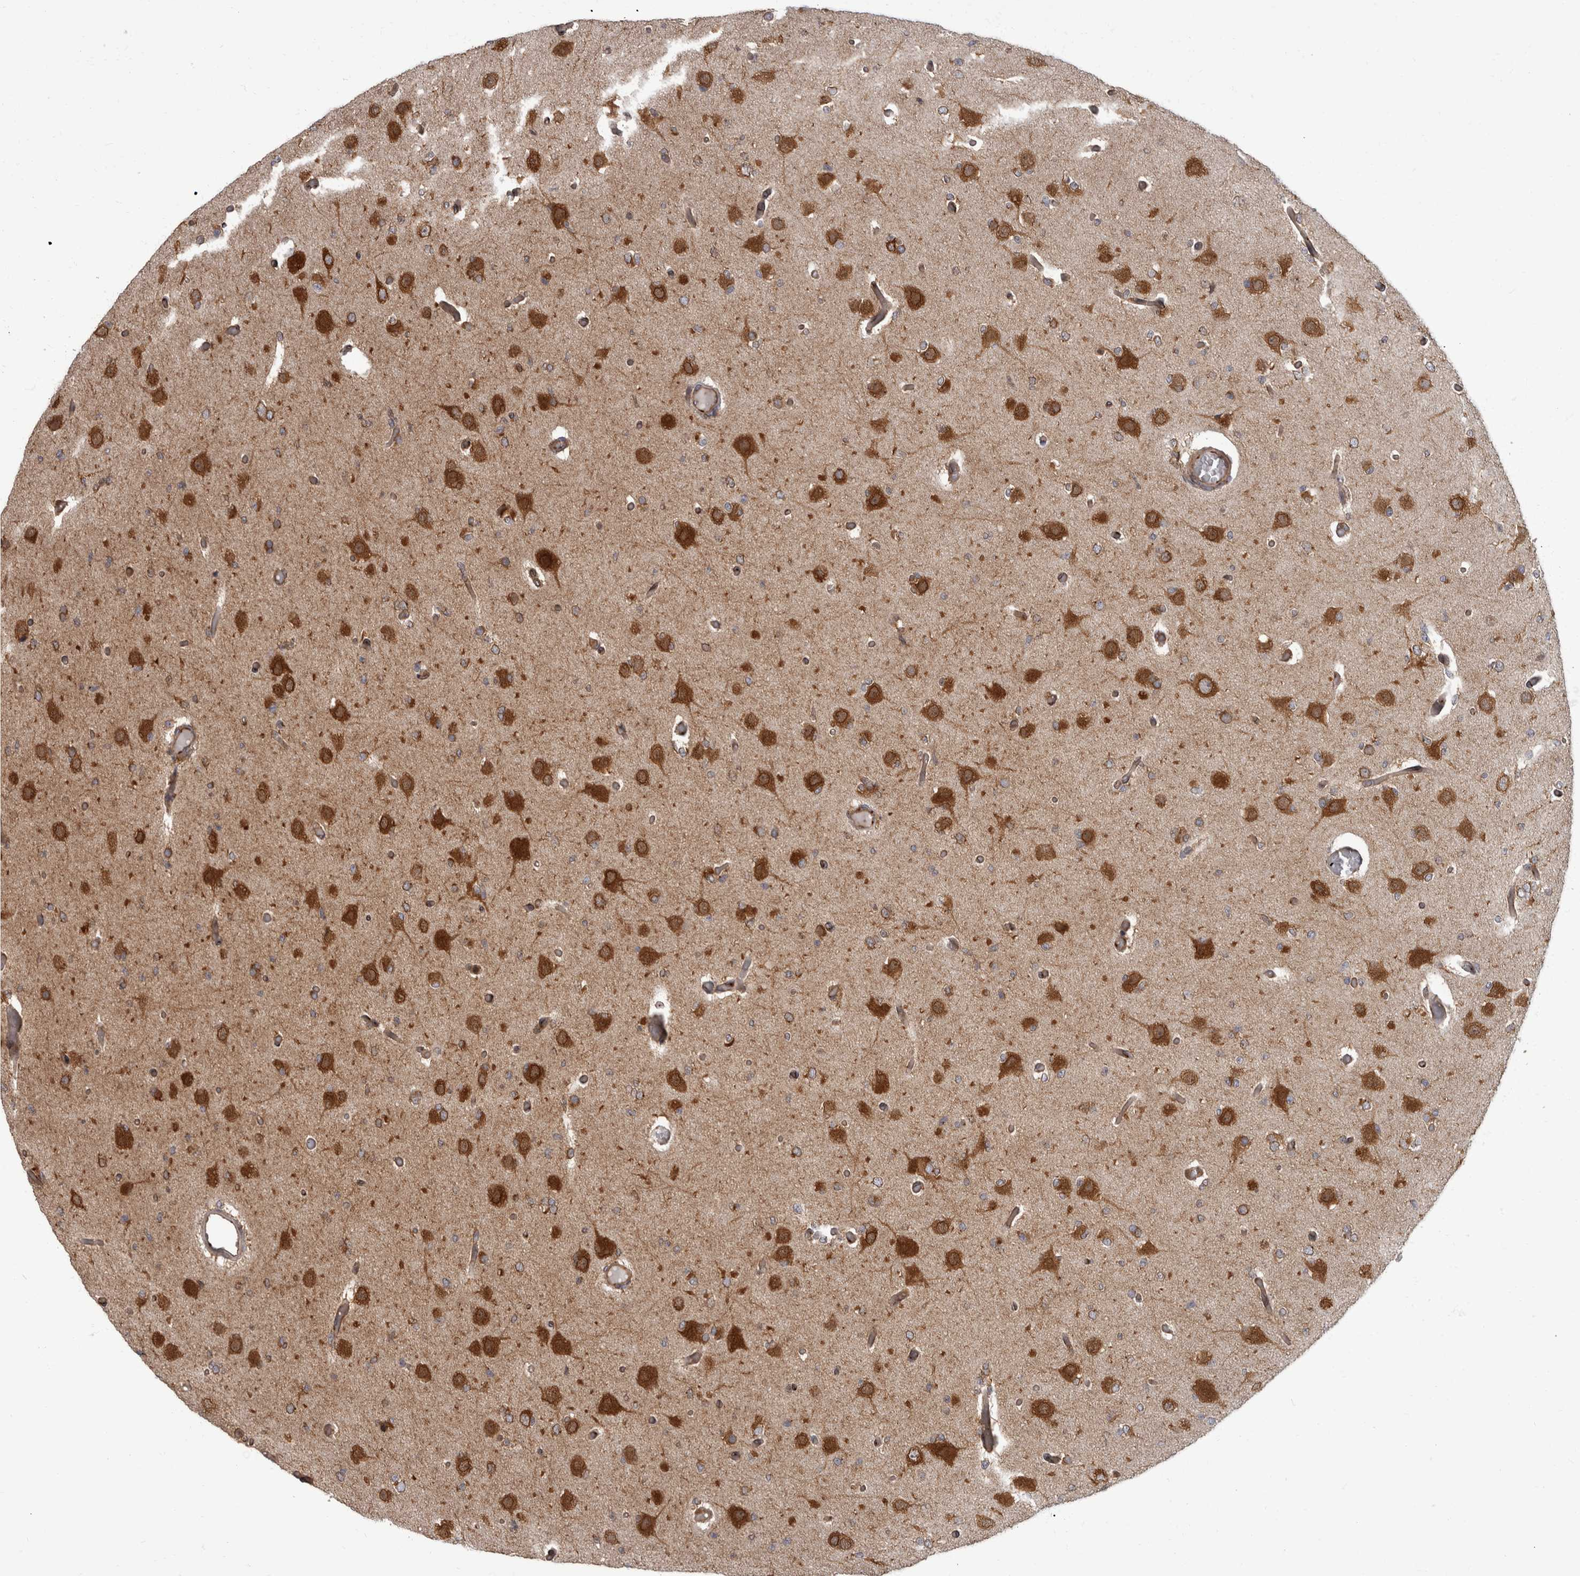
{"staining": {"intensity": "moderate", "quantity": ">75%", "location": "cytoplasmic/membranous"}, "tissue": "glioma", "cell_type": "Tumor cells", "image_type": "cancer", "snomed": [{"axis": "morphology", "description": "Glioma, malignant, Low grade"}, {"axis": "topography", "description": "Brain"}], "caption": "Immunohistochemistry (DAB (3,3'-diaminobenzidine)) staining of low-grade glioma (malignant) shows moderate cytoplasmic/membranous protein staining in approximately >75% of tumor cells.", "gene": "HOOK3", "patient": {"sex": "female", "age": 22}}